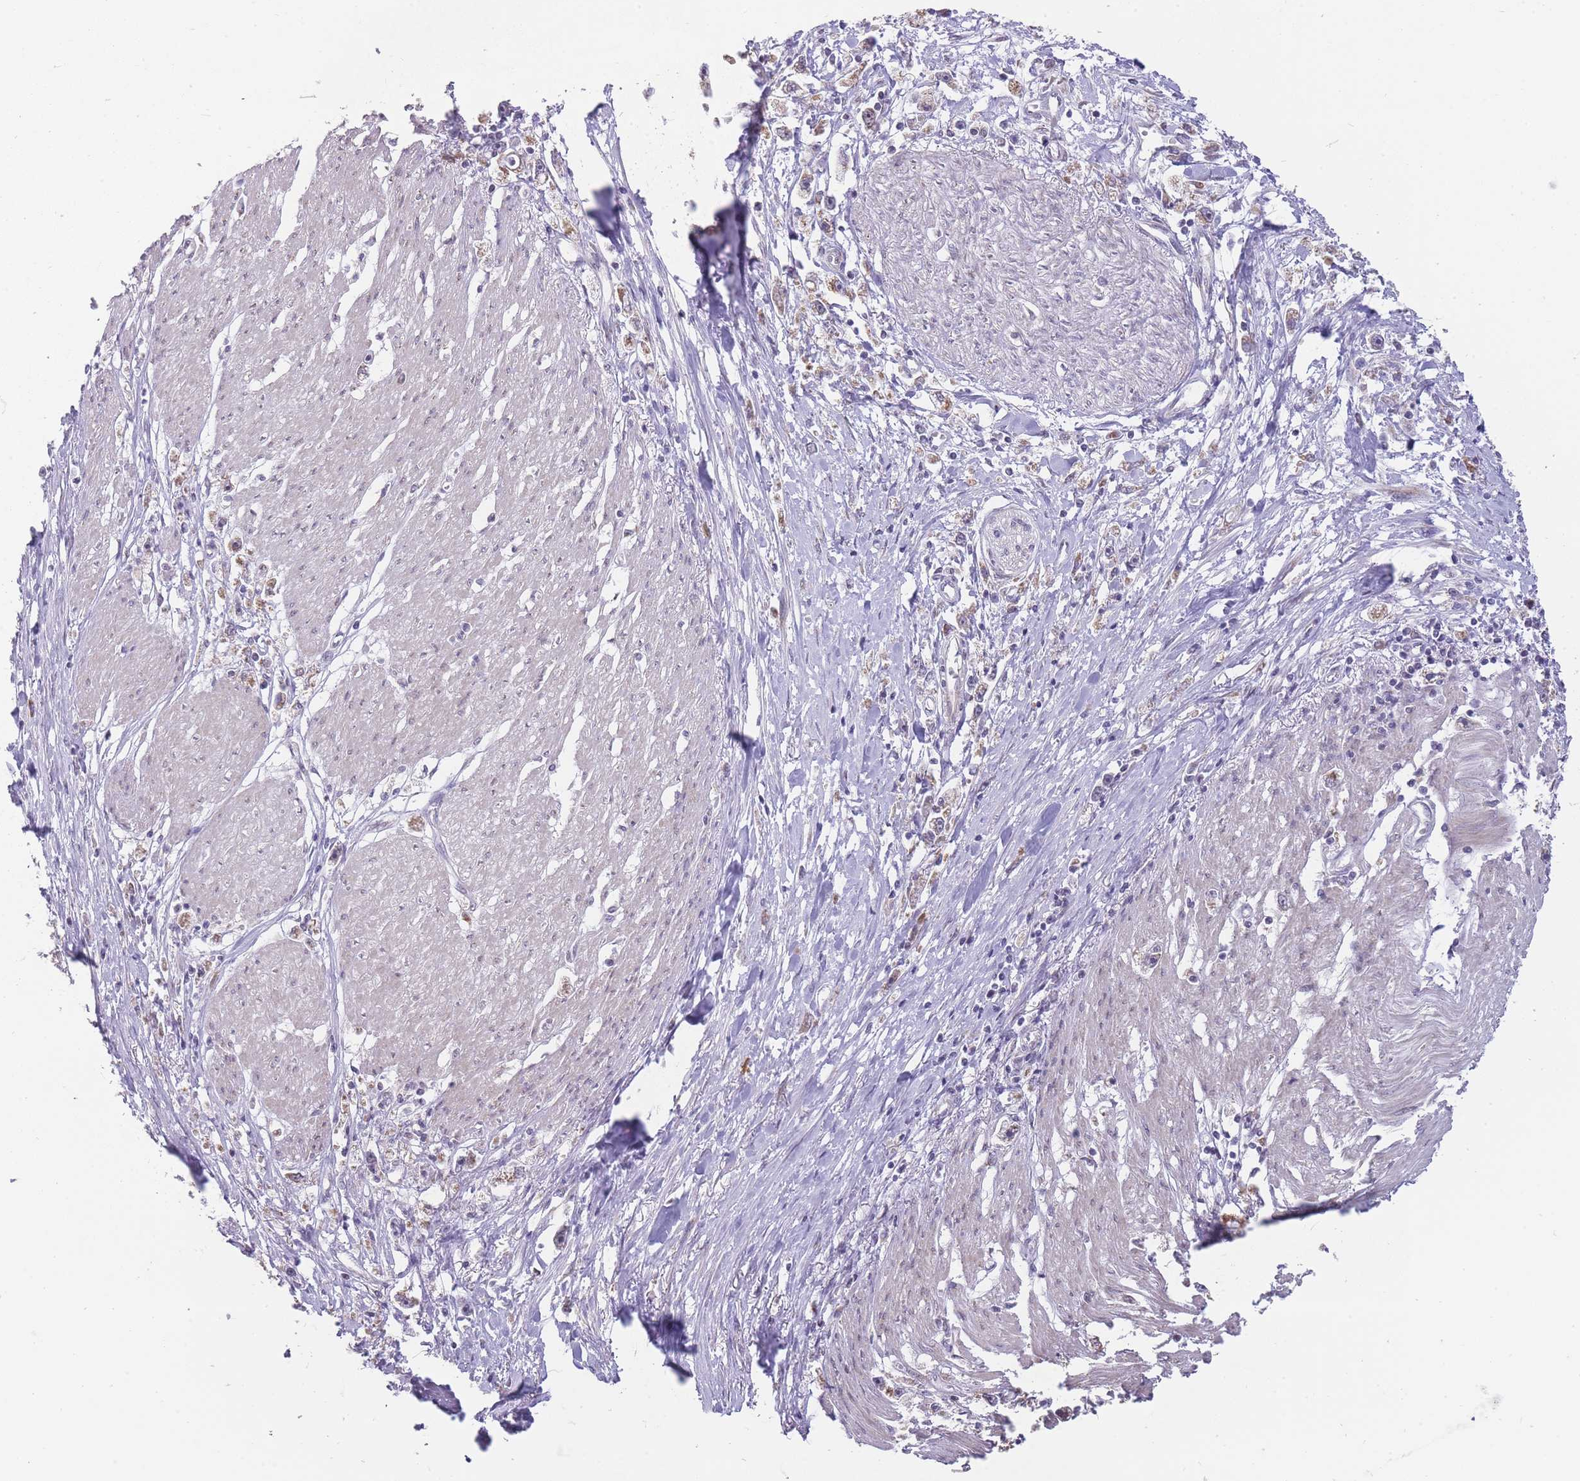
{"staining": {"intensity": "weak", "quantity": "25%-75%", "location": "cytoplasmic/membranous"}, "tissue": "stomach cancer", "cell_type": "Tumor cells", "image_type": "cancer", "snomed": [{"axis": "morphology", "description": "Adenocarcinoma, NOS"}, {"axis": "topography", "description": "Stomach"}], "caption": "IHC micrograph of stomach cancer stained for a protein (brown), which exhibits low levels of weak cytoplasmic/membranous staining in about 25%-75% of tumor cells.", "gene": "NELL1", "patient": {"sex": "female", "age": 59}}